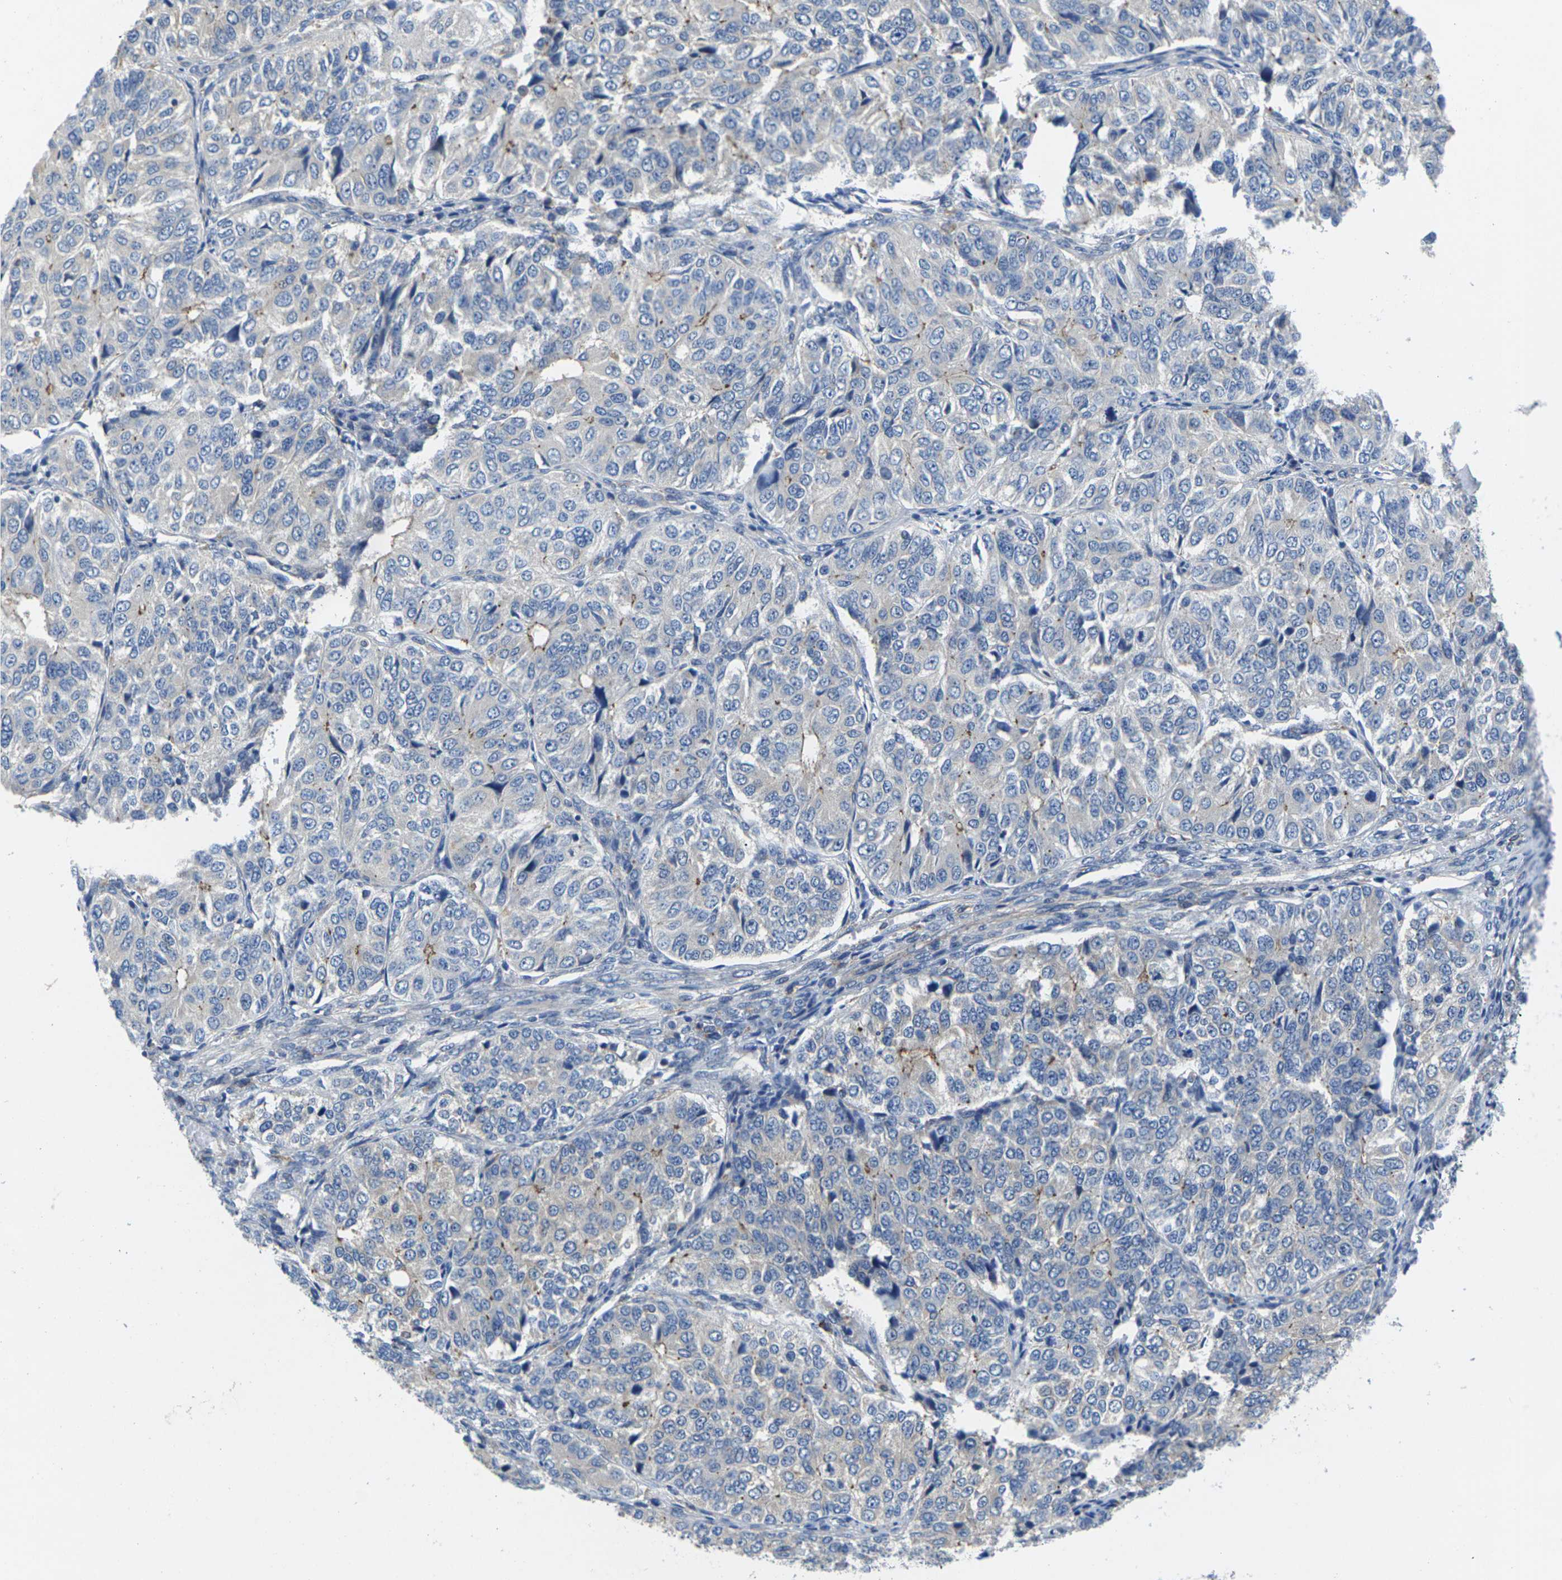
{"staining": {"intensity": "moderate", "quantity": "<25%", "location": "cytoplasmic/membranous"}, "tissue": "ovarian cancer", "cell_type": "Tumor cells", "image_type": "cancer", "snomed": [{"axis": "morphology", "description": "Carcinoma, endometroid"}, {"axis": "topography", "description": "Ovary"}], "caption": "About <25% of tumor cells in endometroid carcinoma (ovarian) show moderate cytoplasmic/membranous protein staining as visualized by brown immunohistochemical staining.", "gene": "SCNN1A", "patient": {"sex": "female", "age": 51}}